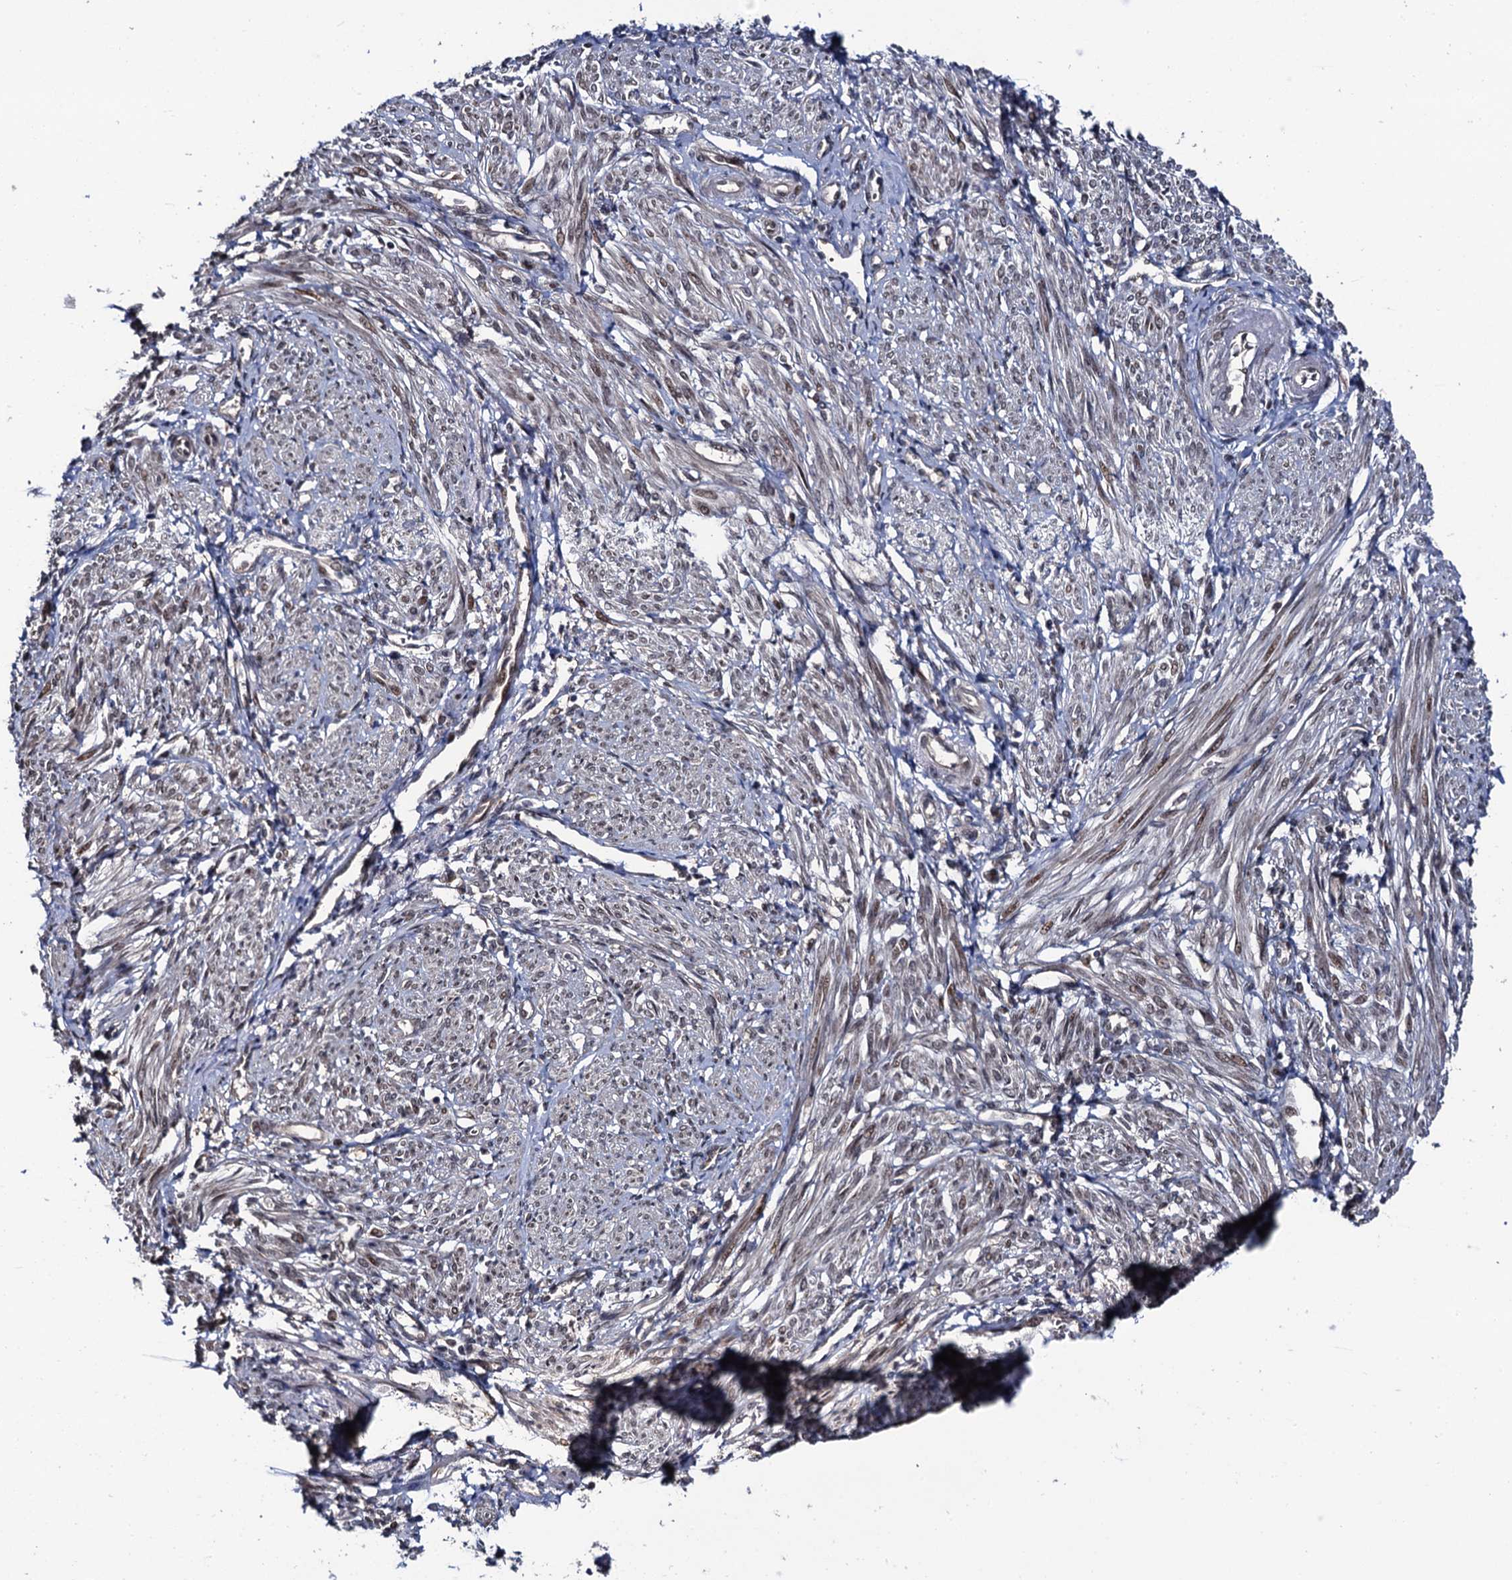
{"staining": {"intensity": "weak", "quantity": "25%-75%", "location": "nuclear"}, "tissue": "smooth muscle", "cell_type": "Smooth muscle cells", "image_type": "normal", "snomed": [{"axis": "morphology", "description": "Normal tissue, NOS"}, {"axis": "topography", "description": "Smooth muscle"}], "caption": "DAB (3,3'-diaminobenzidine) immunohistochemical staining of unremarkable human smooth muscle reveals weak nuclear protein staining in about 25%-75% of smooth muscle cells.", "gene": "CDC23", "patient": {"sex": "female", "age": 39}}